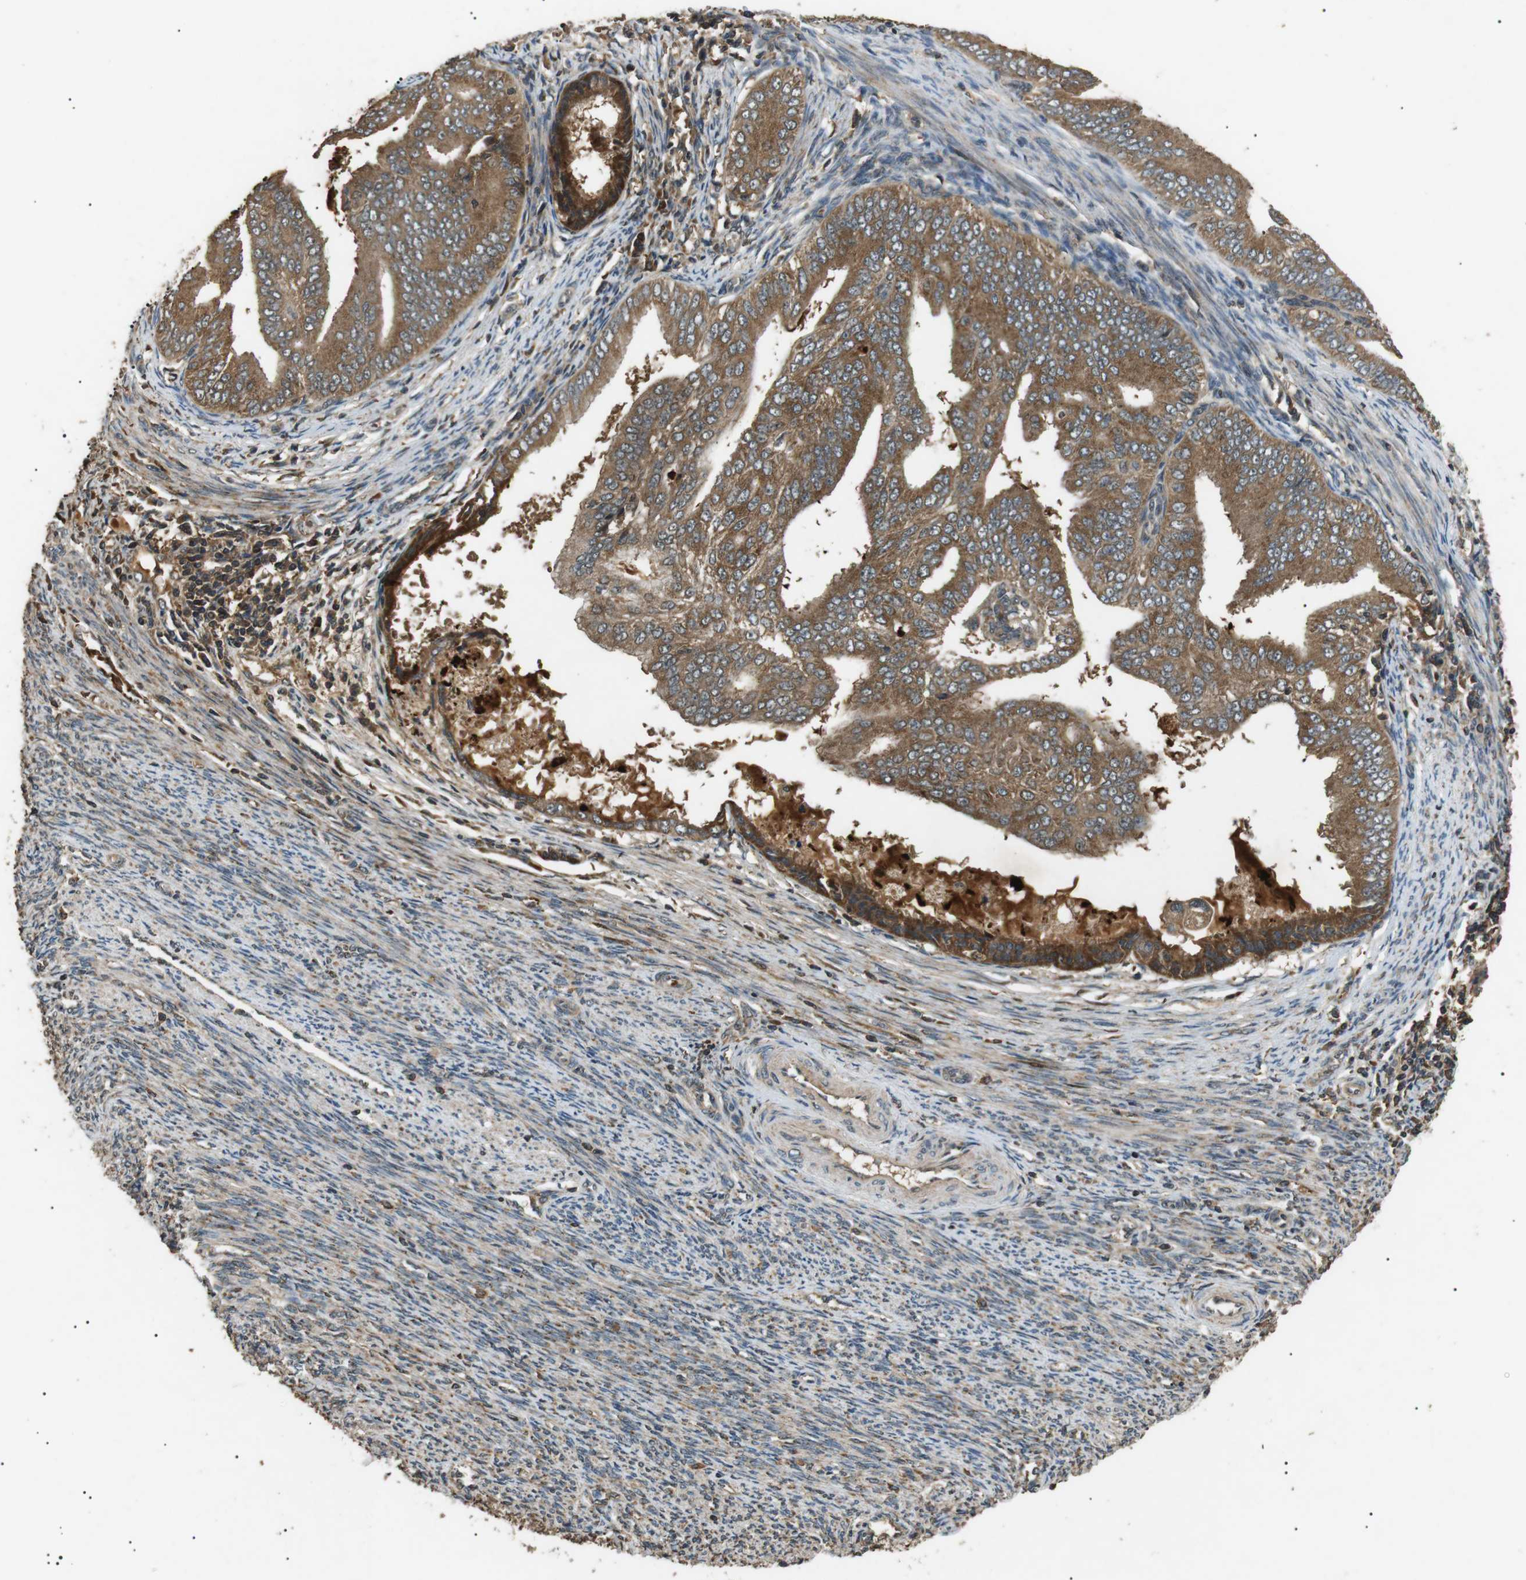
{"staining": {"intensity": "strong", "quantity": ">75%", "location": "cytoplasmic/membranous"}, "tissue": "endometrial cancer", "cell_type": "Tumor cells", "image_type": "cancer", "snomed": [{"axis": "morphology", "description": "Adenocarcinoma, NOS"}, {"axis": "topography", "description": "Endometrium"}], "caption": "A photomicrograph of human adenocarcinoma (endometrial) stained for a protein shows strong cytoplasmic/membranous brown staining in tumor cells.", "gene": "TBC1D15", "patient": {"sex": "female", "age": 58}}